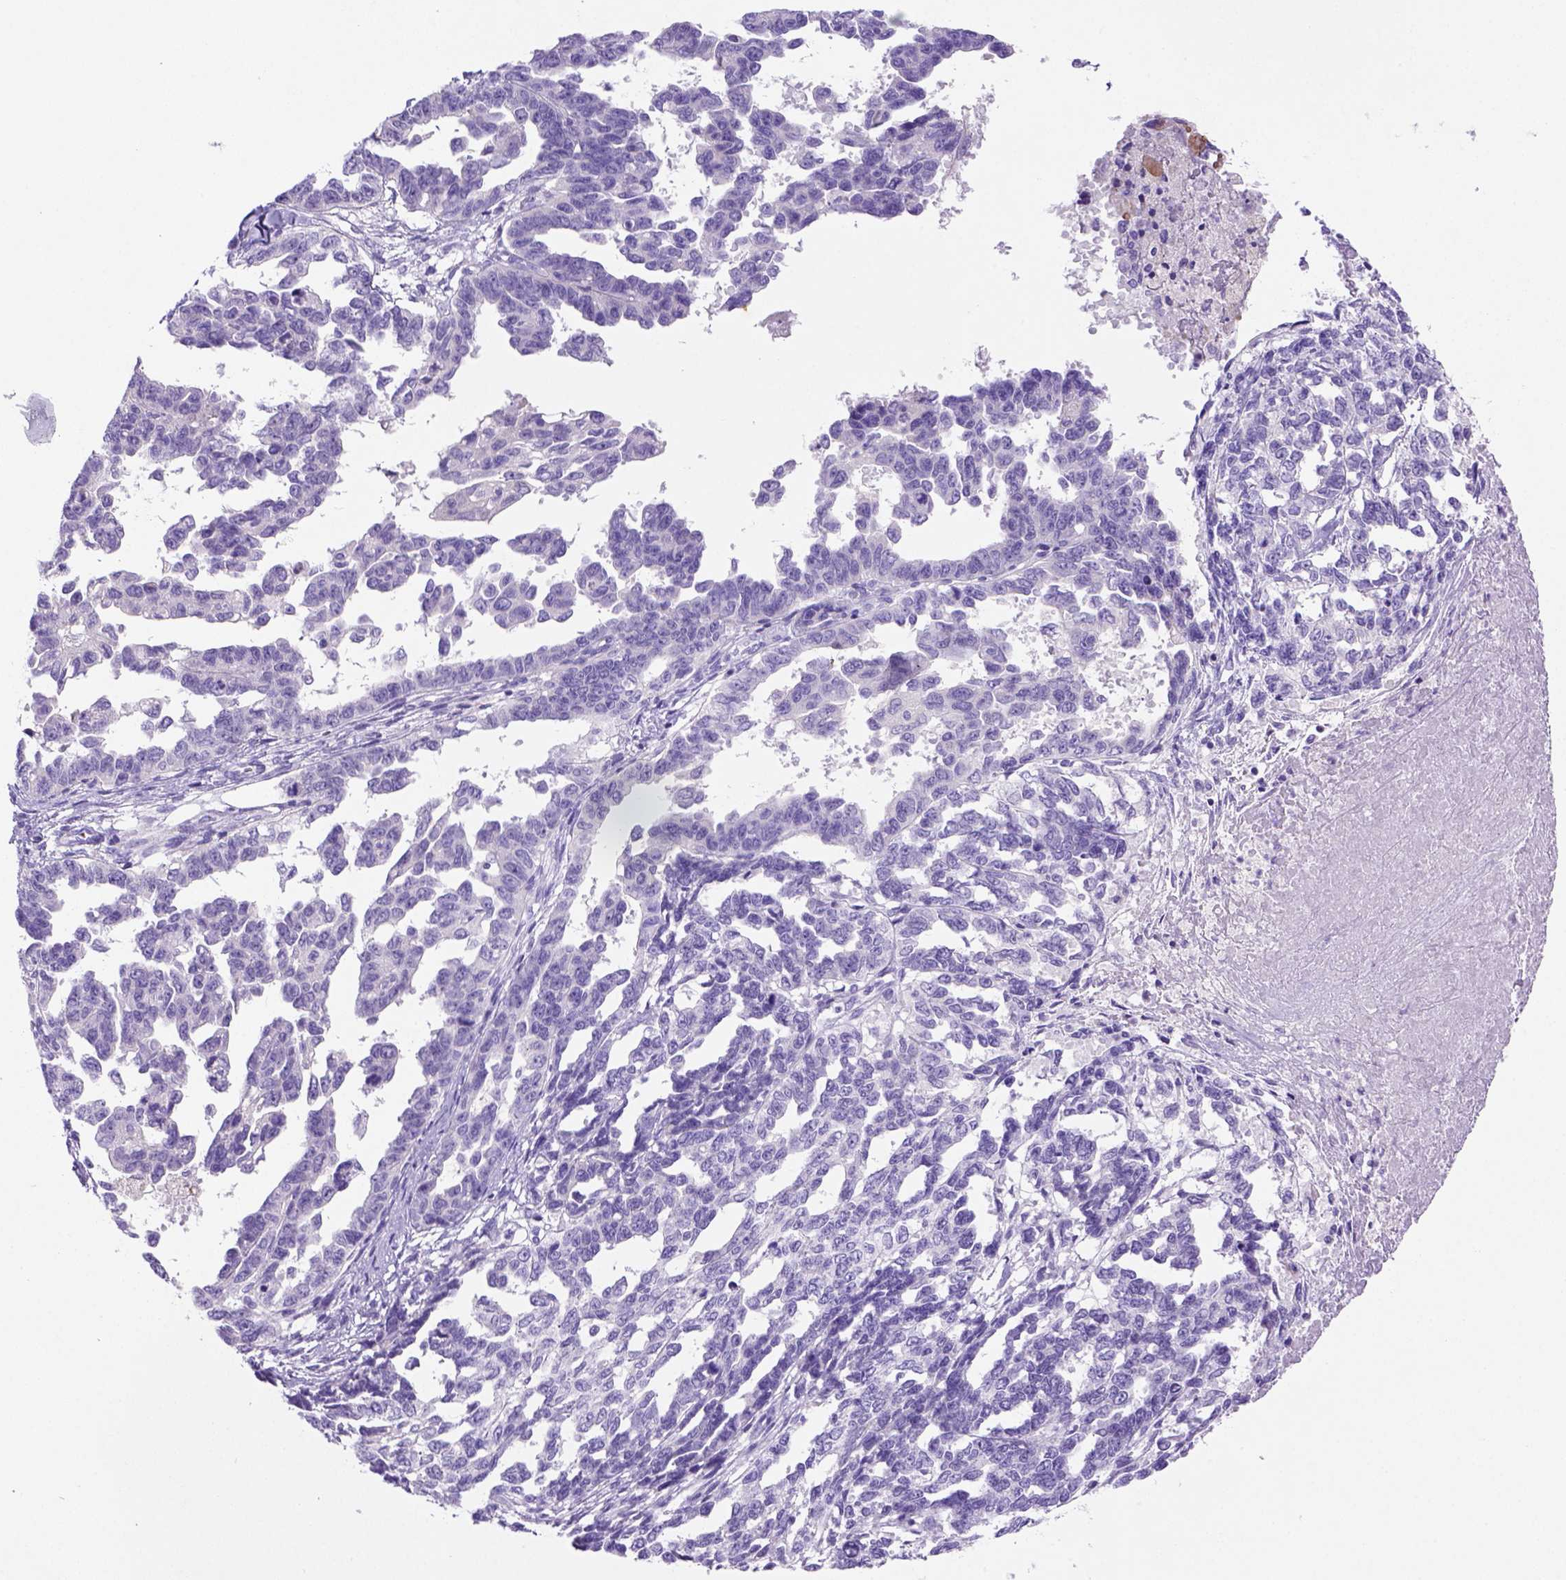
{"staining": {"intensity": "negative", "quantity": "none", "location": "none"}, "tissue": "ovarian cancer", "cell_type": "Tumor cells", "image_type": "cancer", "snomed": [{"axis": "morphology", "description": "Cystadenocarcinoma, serous, NOS"}, {"axis": "topography", "description": "Ovary"}], "caption": "Micrograph shows no significant protein staining in tumor cells of ovarian serous cystadenocarcinoma. (DAB (3,3'-diaminobenzidine) immunohistochemistry (IHC) visualized using brightfield microscopy, high magnification).", "gene": "SIRPD", "patient": {"sex": "female", "age": 69}}